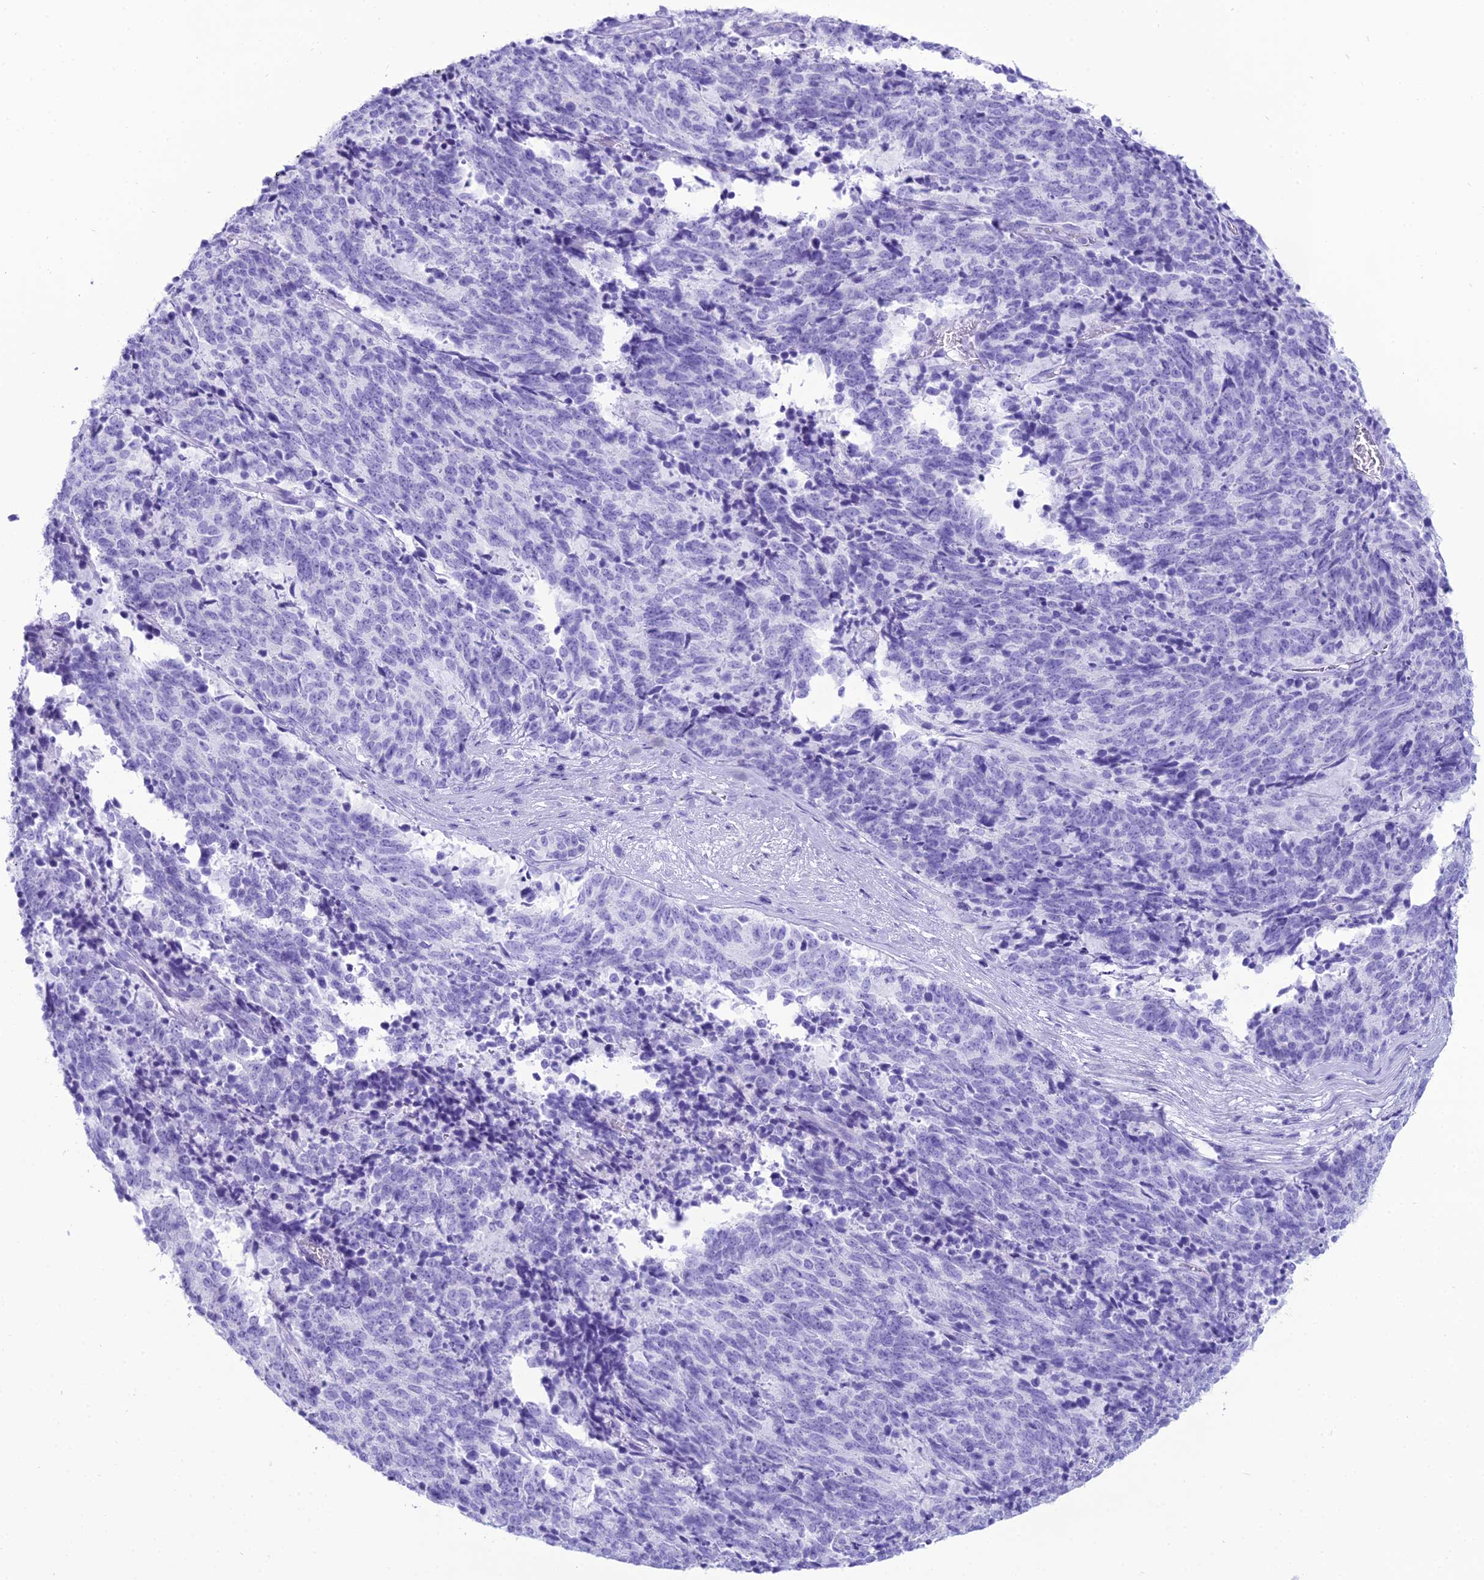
{"staining": {"intensity": "negative", "quantity": "none", "location": "none"}, "tissue": "cervical cancer", "cell_type": "Tumor cells", "image_type": "cancer", "snomed": [{"axis": "morphology", "description": "Squamous cell carcinoma, NOS"}, {"axis": "topography", "description": "Cervix"}], "caption": "Human squamous cell carcinoma (cervical) stained for a protein using immunohistochemistry (IHC) displays no staining in tumor cells.", "gene": "PNMA5", "patient": {"sex": "female", "age": 29}}